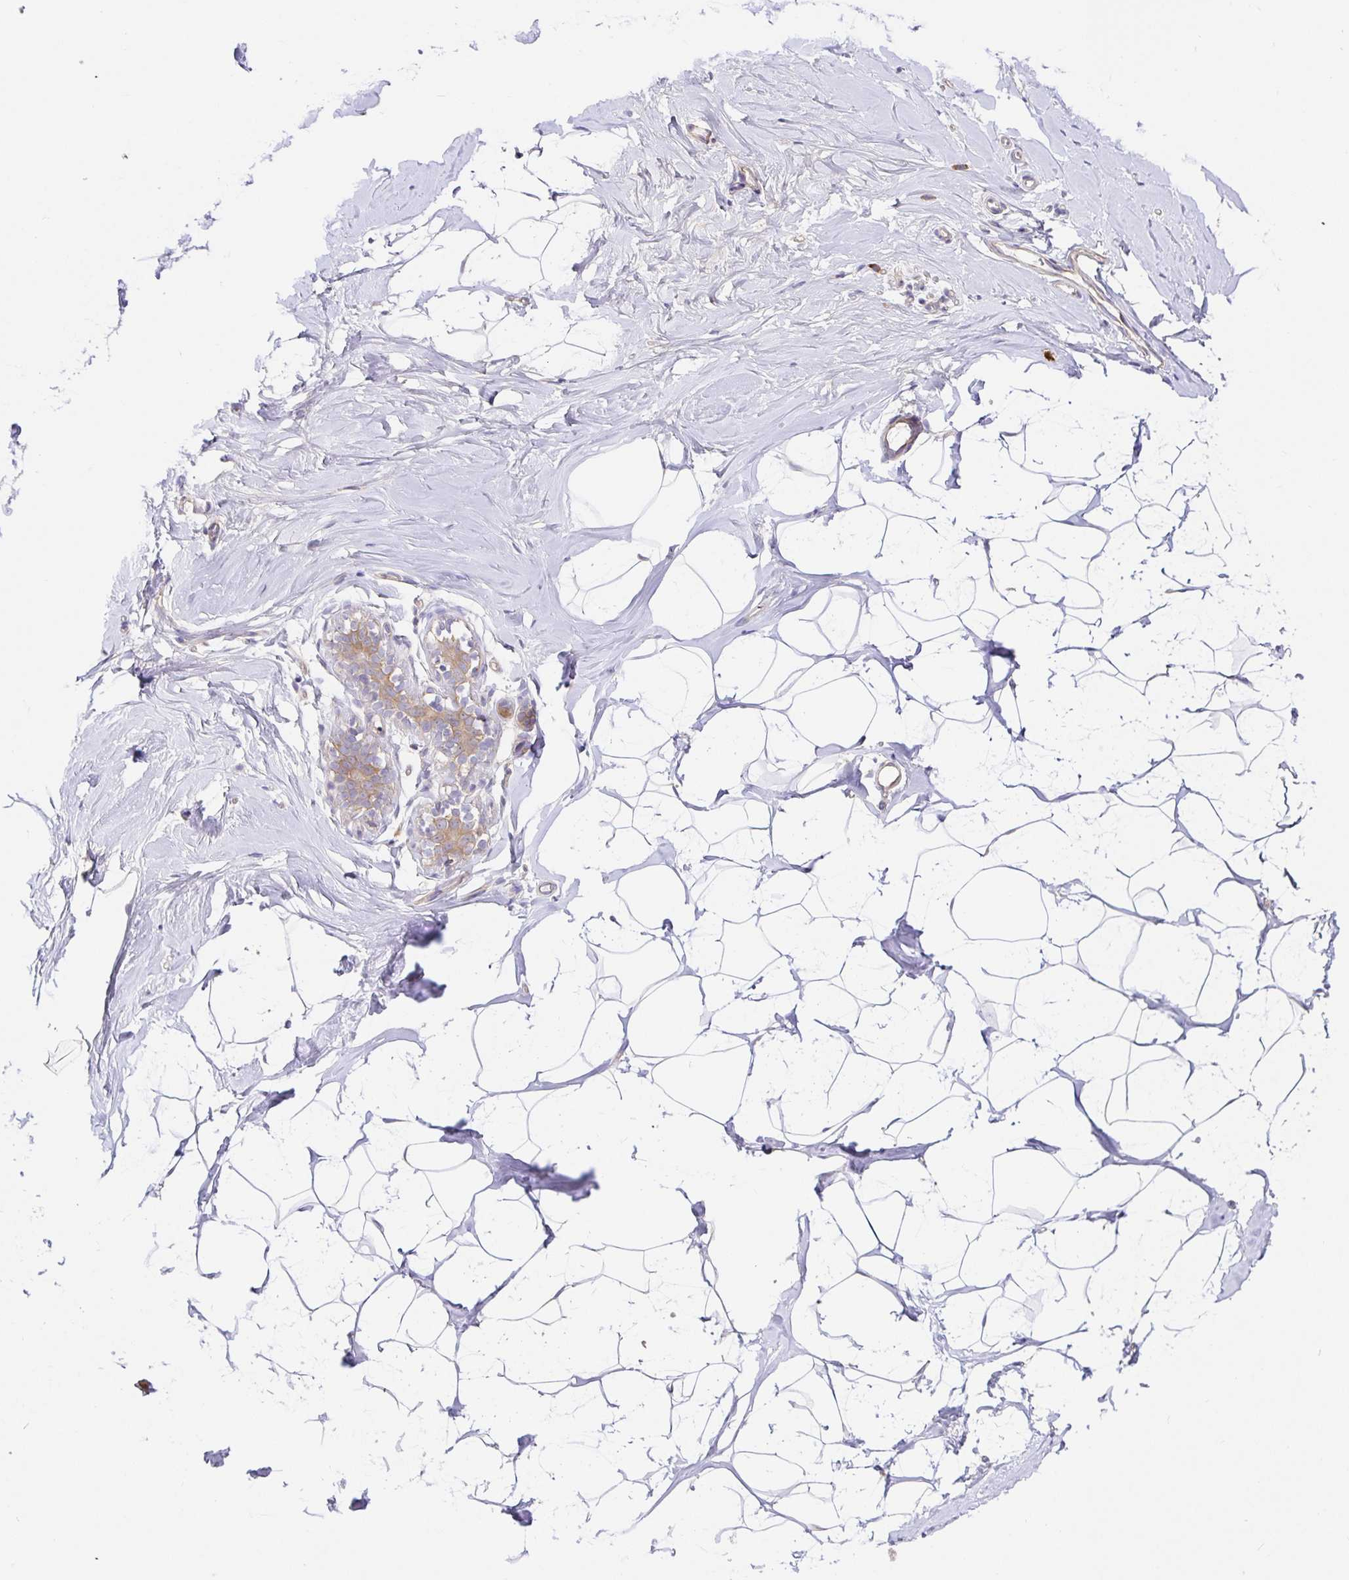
{"staining": {"intensity": "negative", "quantity": "none", "location": "none"}, "tissue": "breast", "cell_type": "Adipocytes", "image_type": "normal", "snomed": [{"axis": "morphology", "description": "Normal tissue, NOS"}, {"axis": "topography", "description": "Breast"}], "caption": "Protein analysis of unremarkable breast displays no significant staining in adipocytes. Nuclei are stained in blue.", "gene": "PDPK1", "patient": {"sex": "female", "age": 32}}